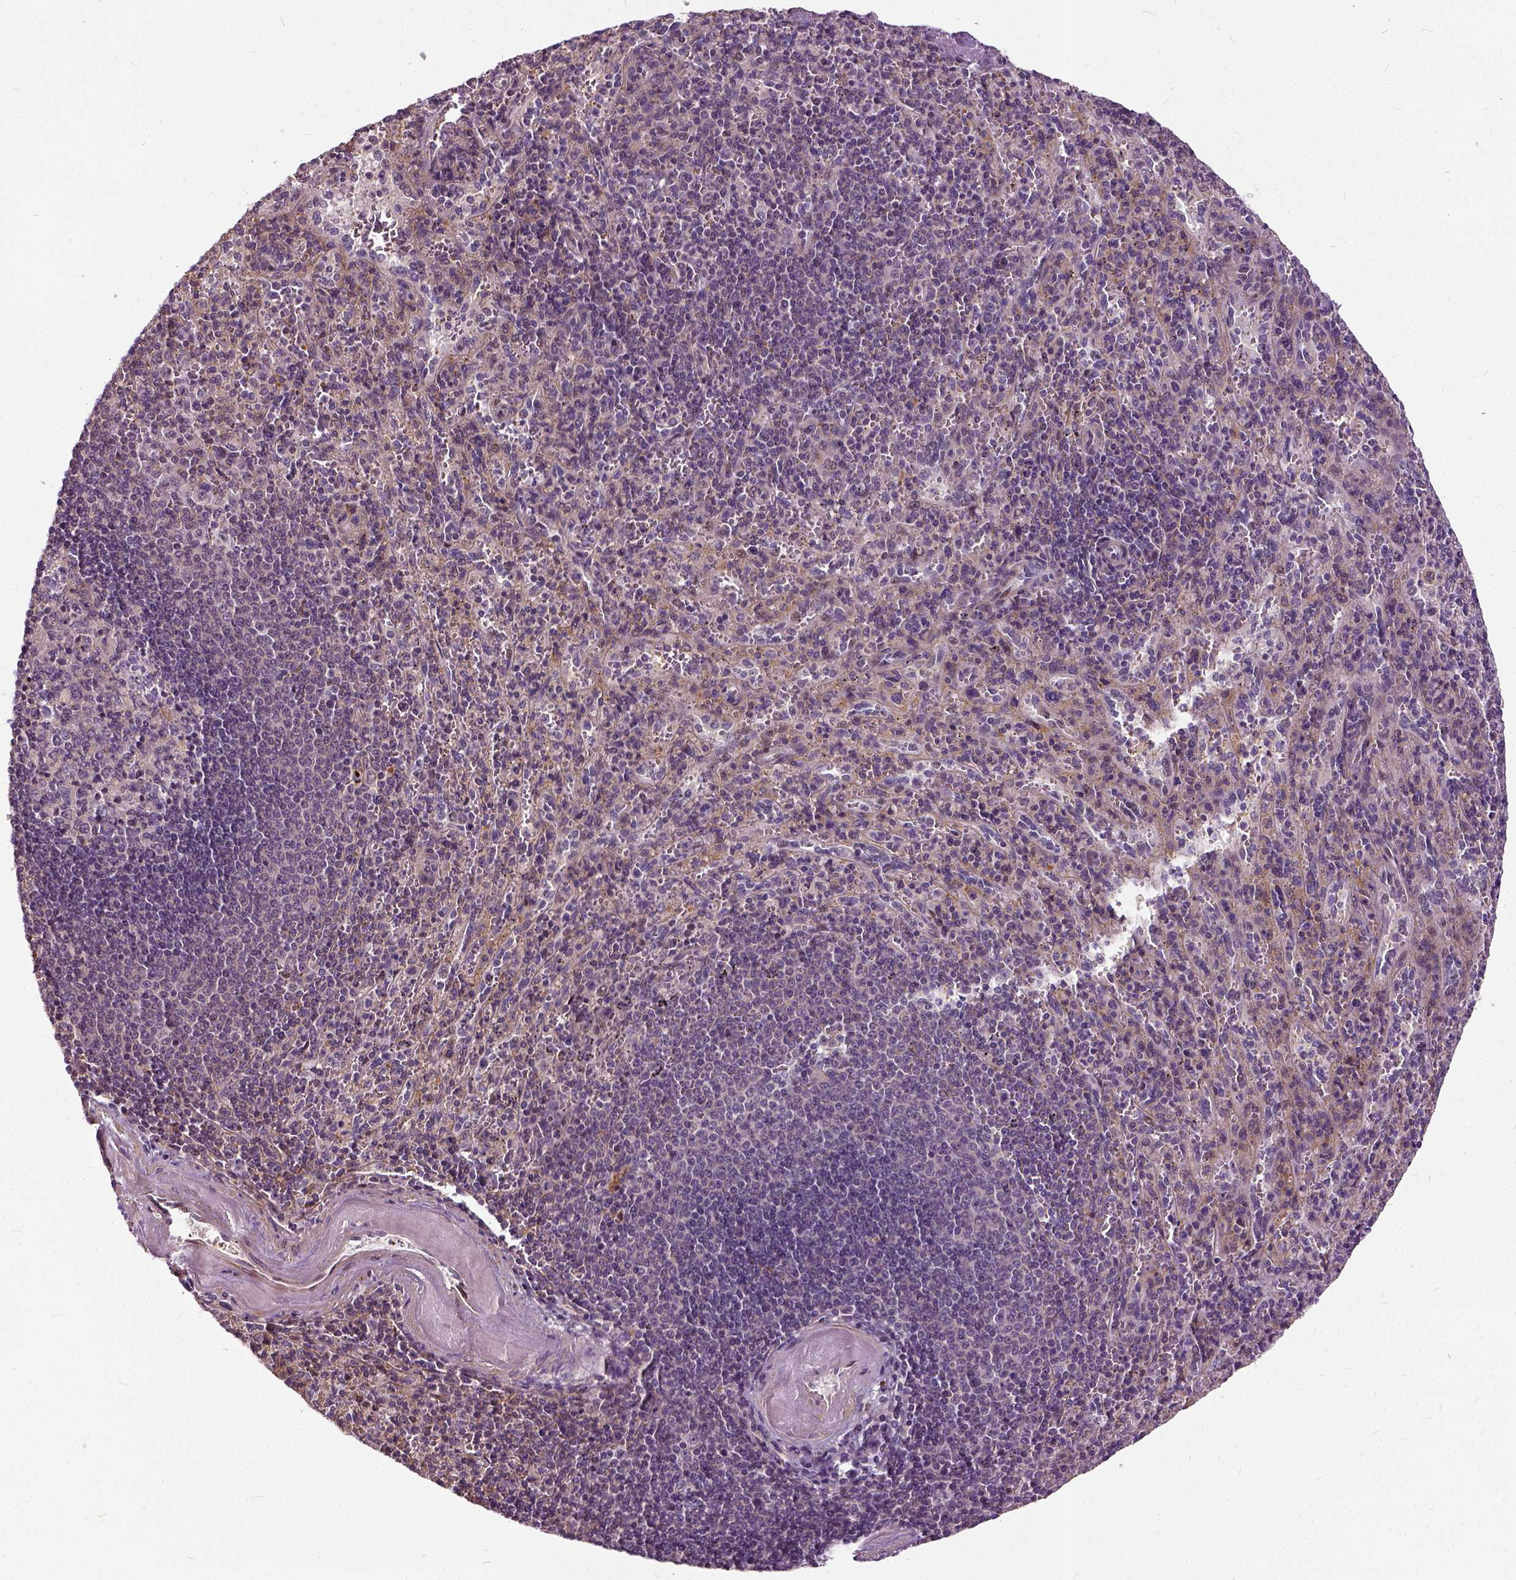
{"staining": {"intensity": "negative", "quantity": "none", "location": "none"}, "tissue": "spleen", "cell_type": "Cells in red pulp", "image_type": "normal", "snomed": [{"axis": "morphology", "description": "Normal tissue, NOS"}, {"axis": "topography", "description": "Spleen"}], "caption": "DAB immunohistochemical staining of benign human spleen displays no significant positivity in cells in red pulp.", "gene": "ILRUN", "patient": {"sex": "male", "age": 57}}